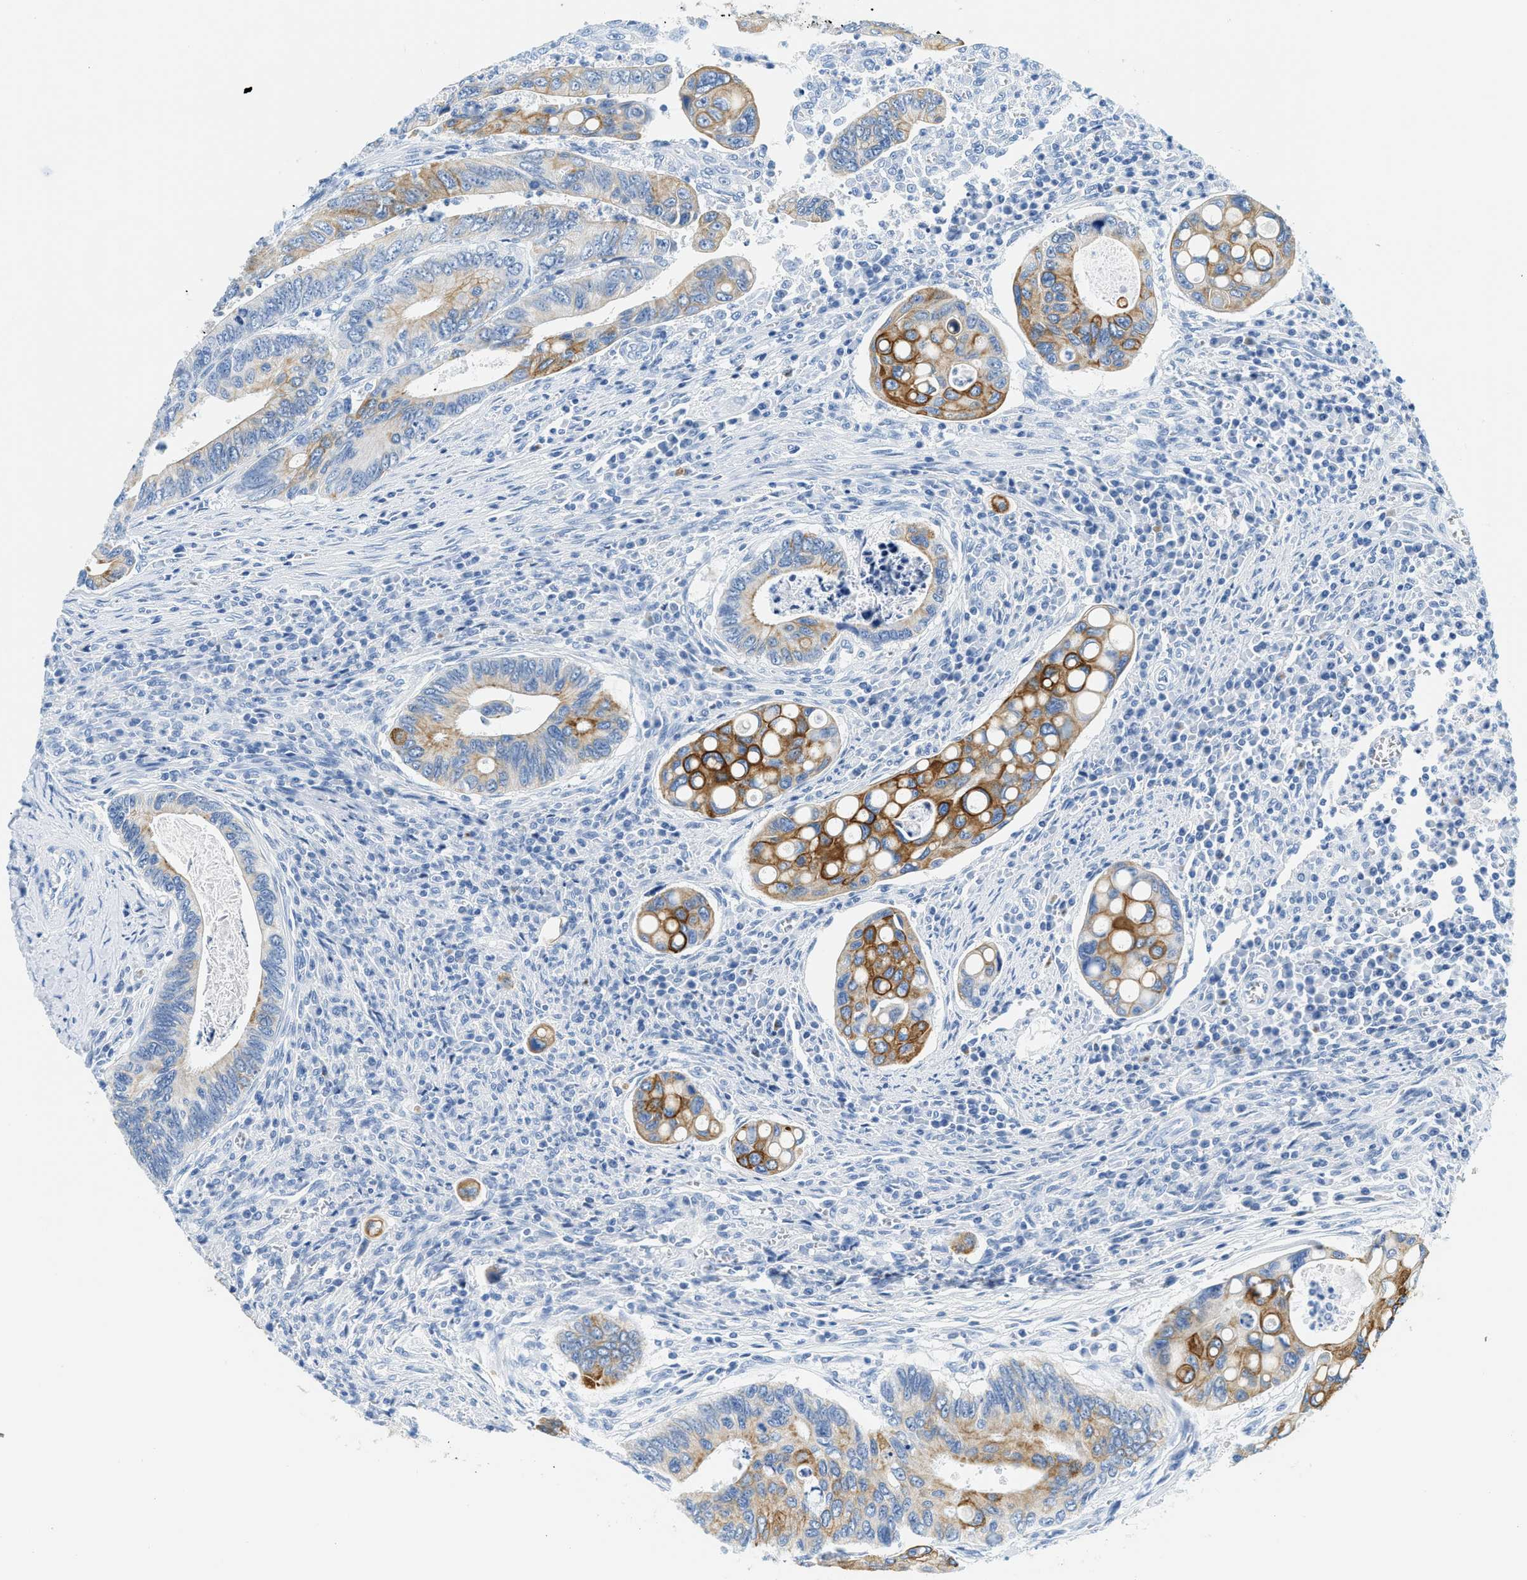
{"staining": {"intensity": "strong", "quantity": "<25%", "location": "cytoplasmic/membranous"}, "tissue": "colorectal cancer", "cell_type": "Tumor cells", "image_type": "cancer", "snomed": [{"axis": "morphology", "description": "Inflammation, NOS"}, {"axis": "morphology", "description": "Adenocarcinoma, NOS"}, {"axis": "topography", "description": "Colon"}], "caption": "DAB (3,3'-diaminobenzidine) immunohistochemical staining of colorectal adenocarcinoma reveals strong cytoplasmic/membranous protein staining in approximately <25% of tumor cells.", "gene": "STXBP2", "patient": {"sex": "male", "age": 72}}